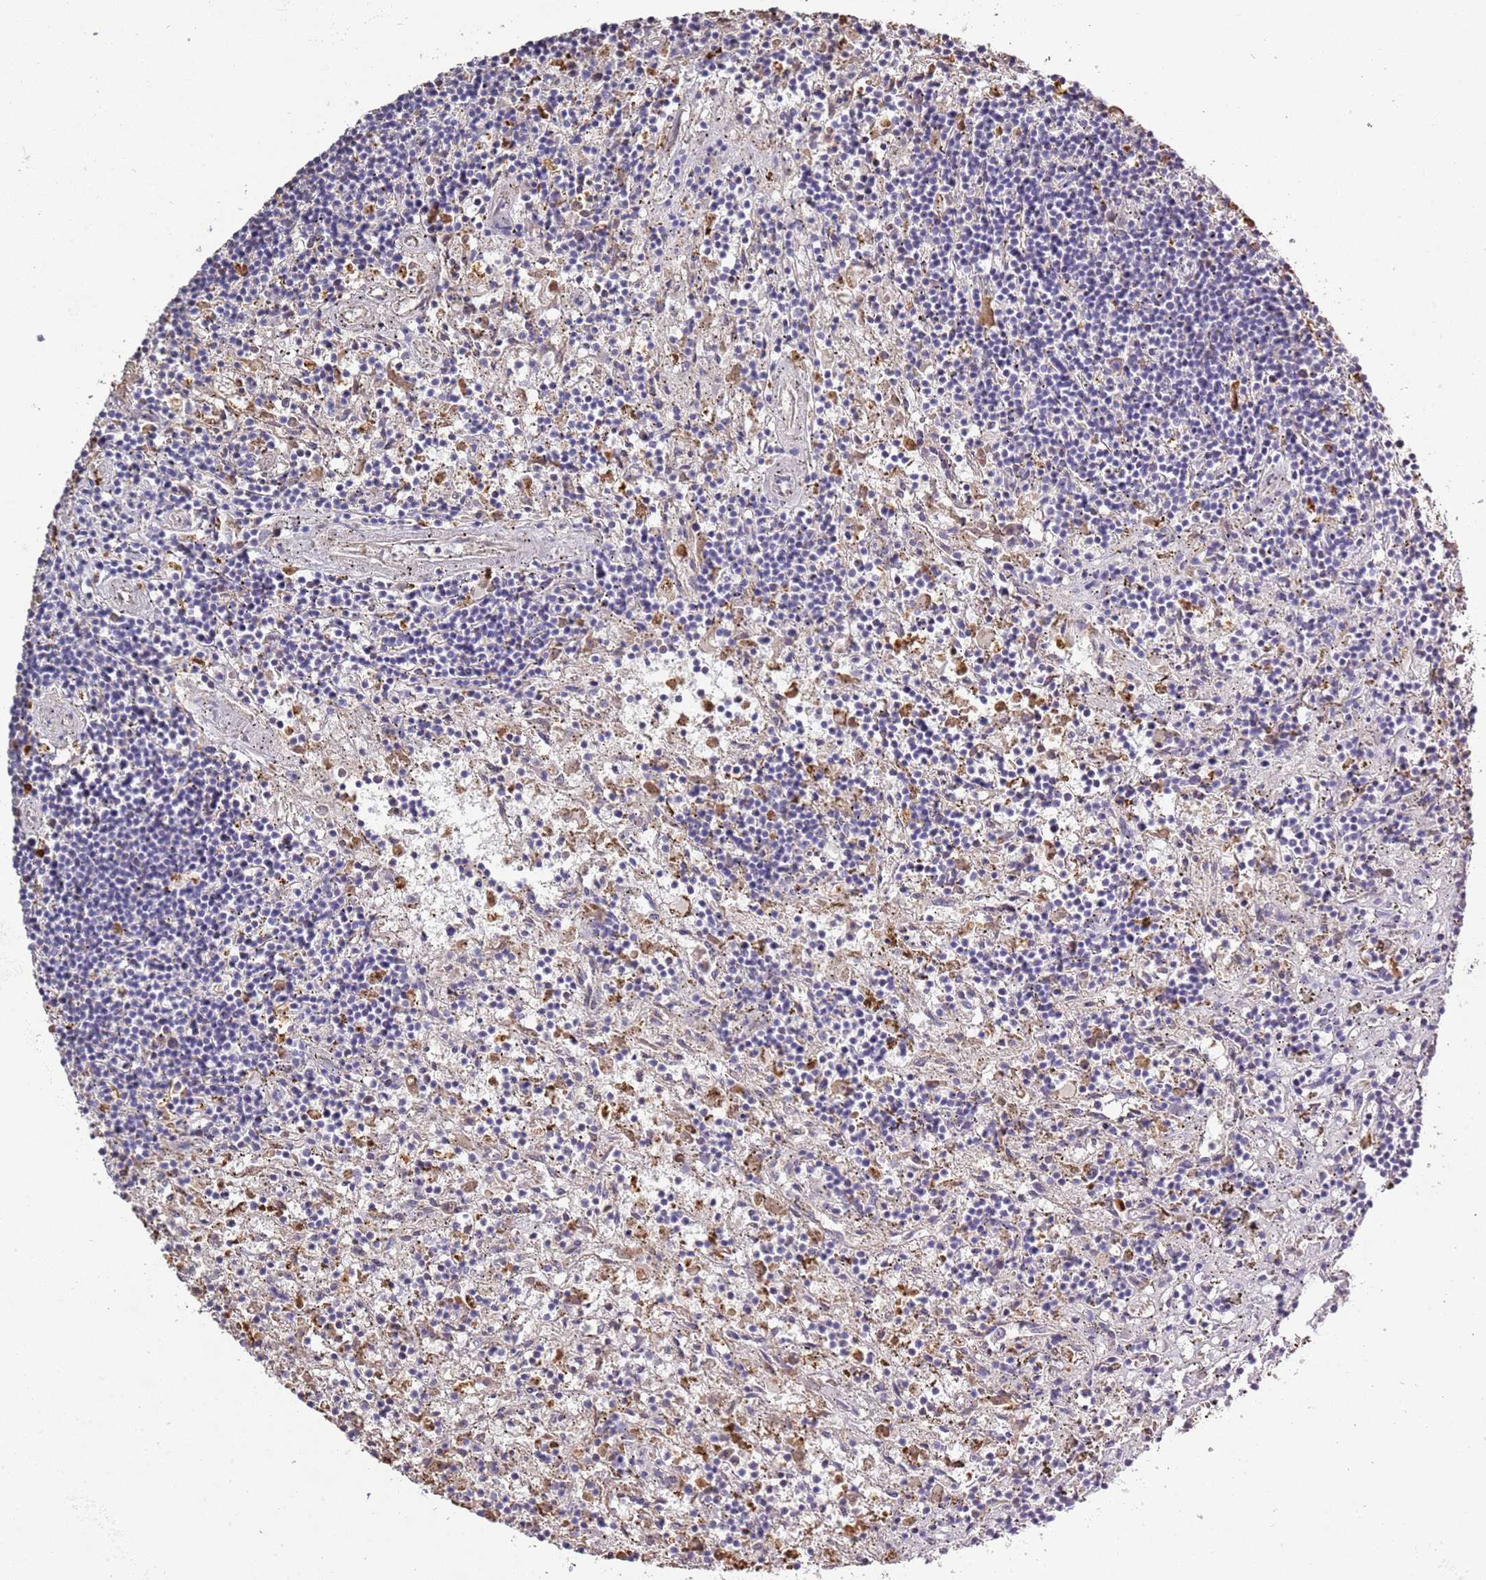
{"staining": {"intensity": "negative", "quantity": "none", "location": "none"}, "tissue": "lymphoma", "cell_type": "Tumor cells", "image_type": "cancer", "snomed": [{"axis": "morphology", "description": "Malignant lymphoma, non-Hodgkin's type, Low grade"}, {"axis": "topography", "description": "Spleen"}], "caption": "Tumor cells show no significant expression in malignant lymphoma, non-Hodgkin's type (low-grade).", "gene": "P2RY13", "patient": {"sex": "male", "age": 76}}